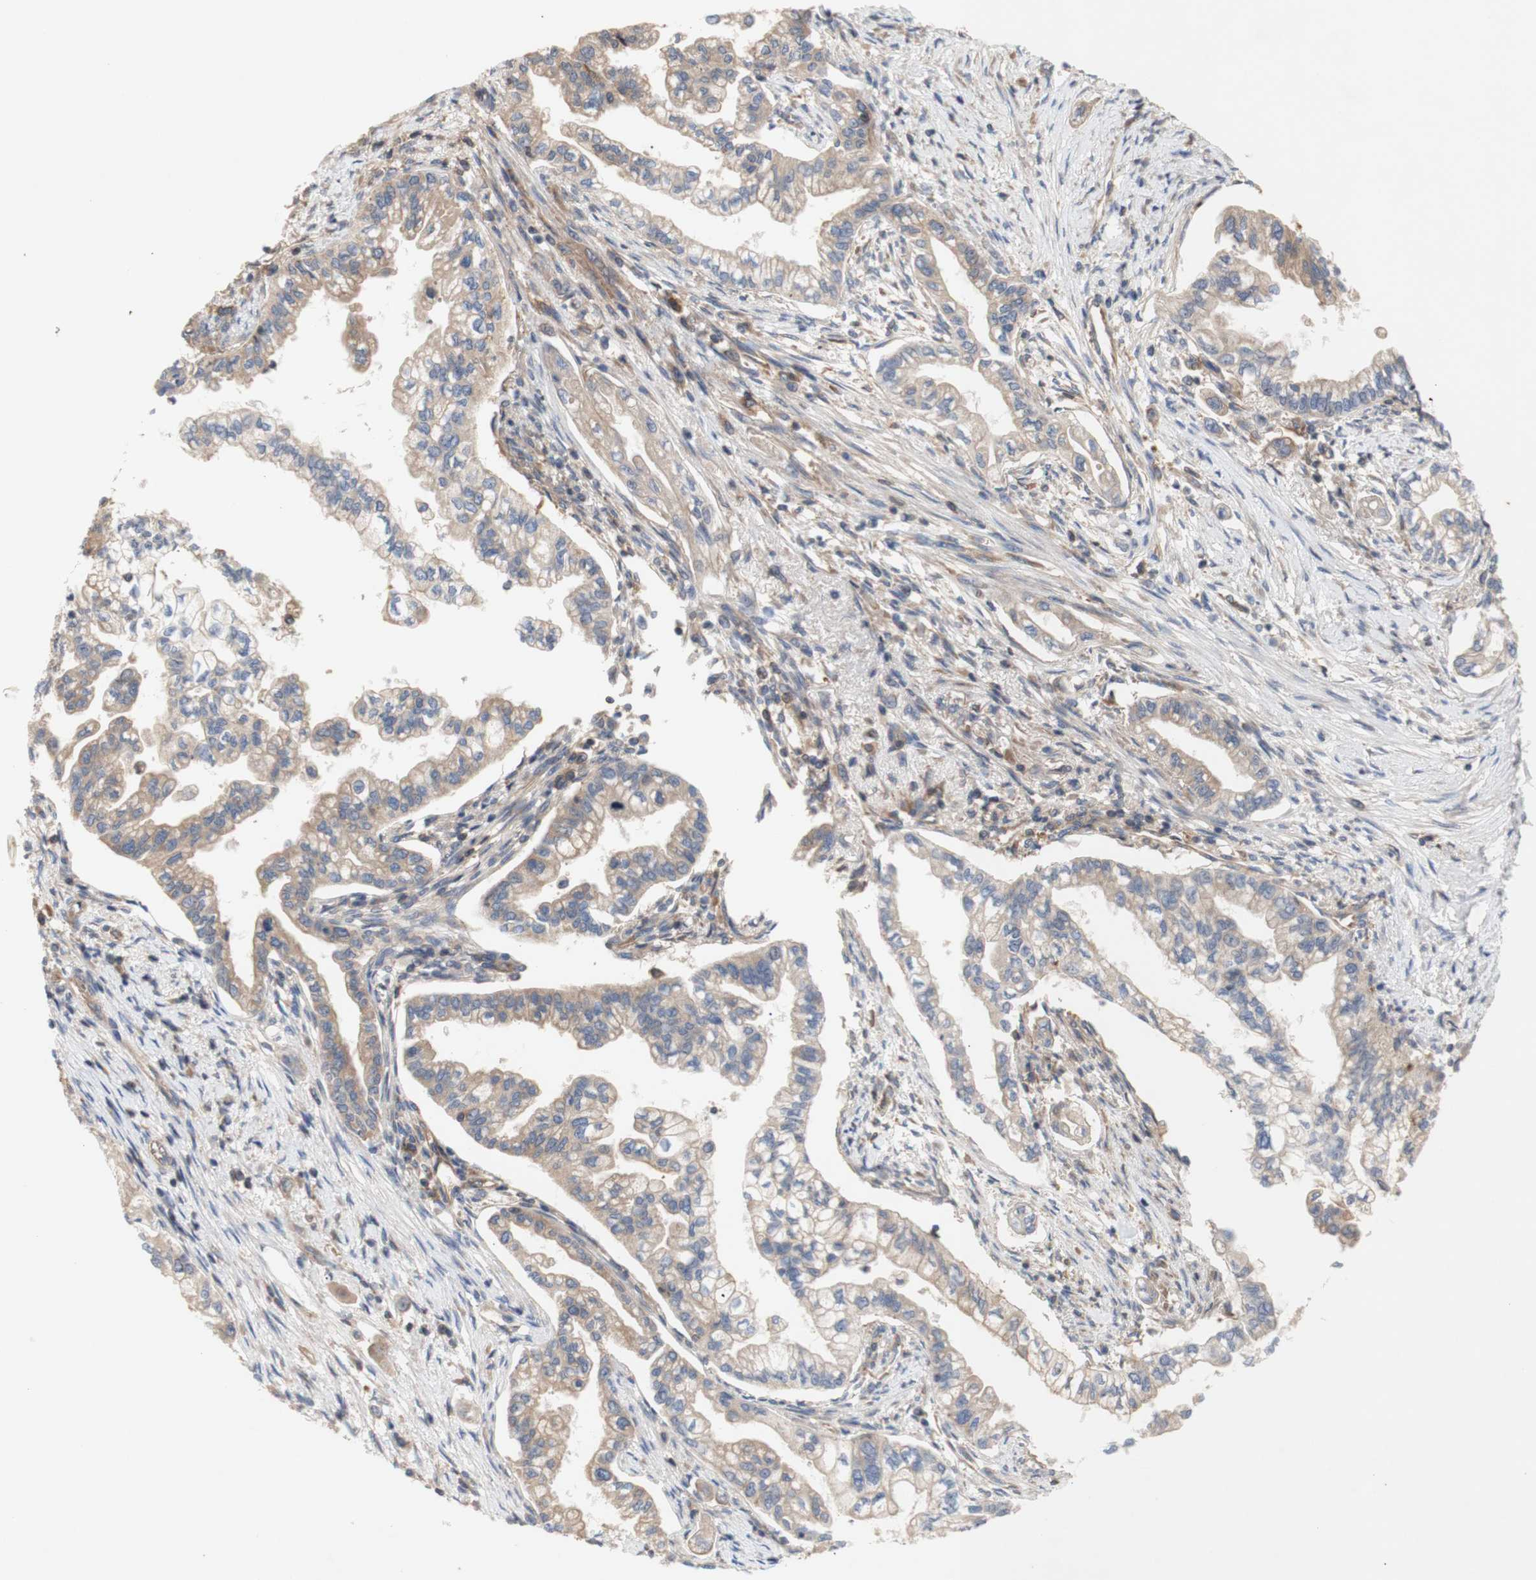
{"staining": {"intensity": "weak", "quantity": ">75%", "location": "cytoplasmic/membranous"}, "tissue": "pancreatic cancer", "cell_type": "Tumor cells", "image_type": "cancer", "snomed": [{"axis": "morphology", "description": "Normal tissue, NOS"}, {"axis": "topography", "description": "Pancreas"}], "caption": "This is an image of immunohistochemistry (IHC) staining of pancreatic cancer, which shows weak expression in the cytoplasmic/membranous of tumor cells.", "gene": "IKBKG", "patient": {"sex": "male", "age": 42}}